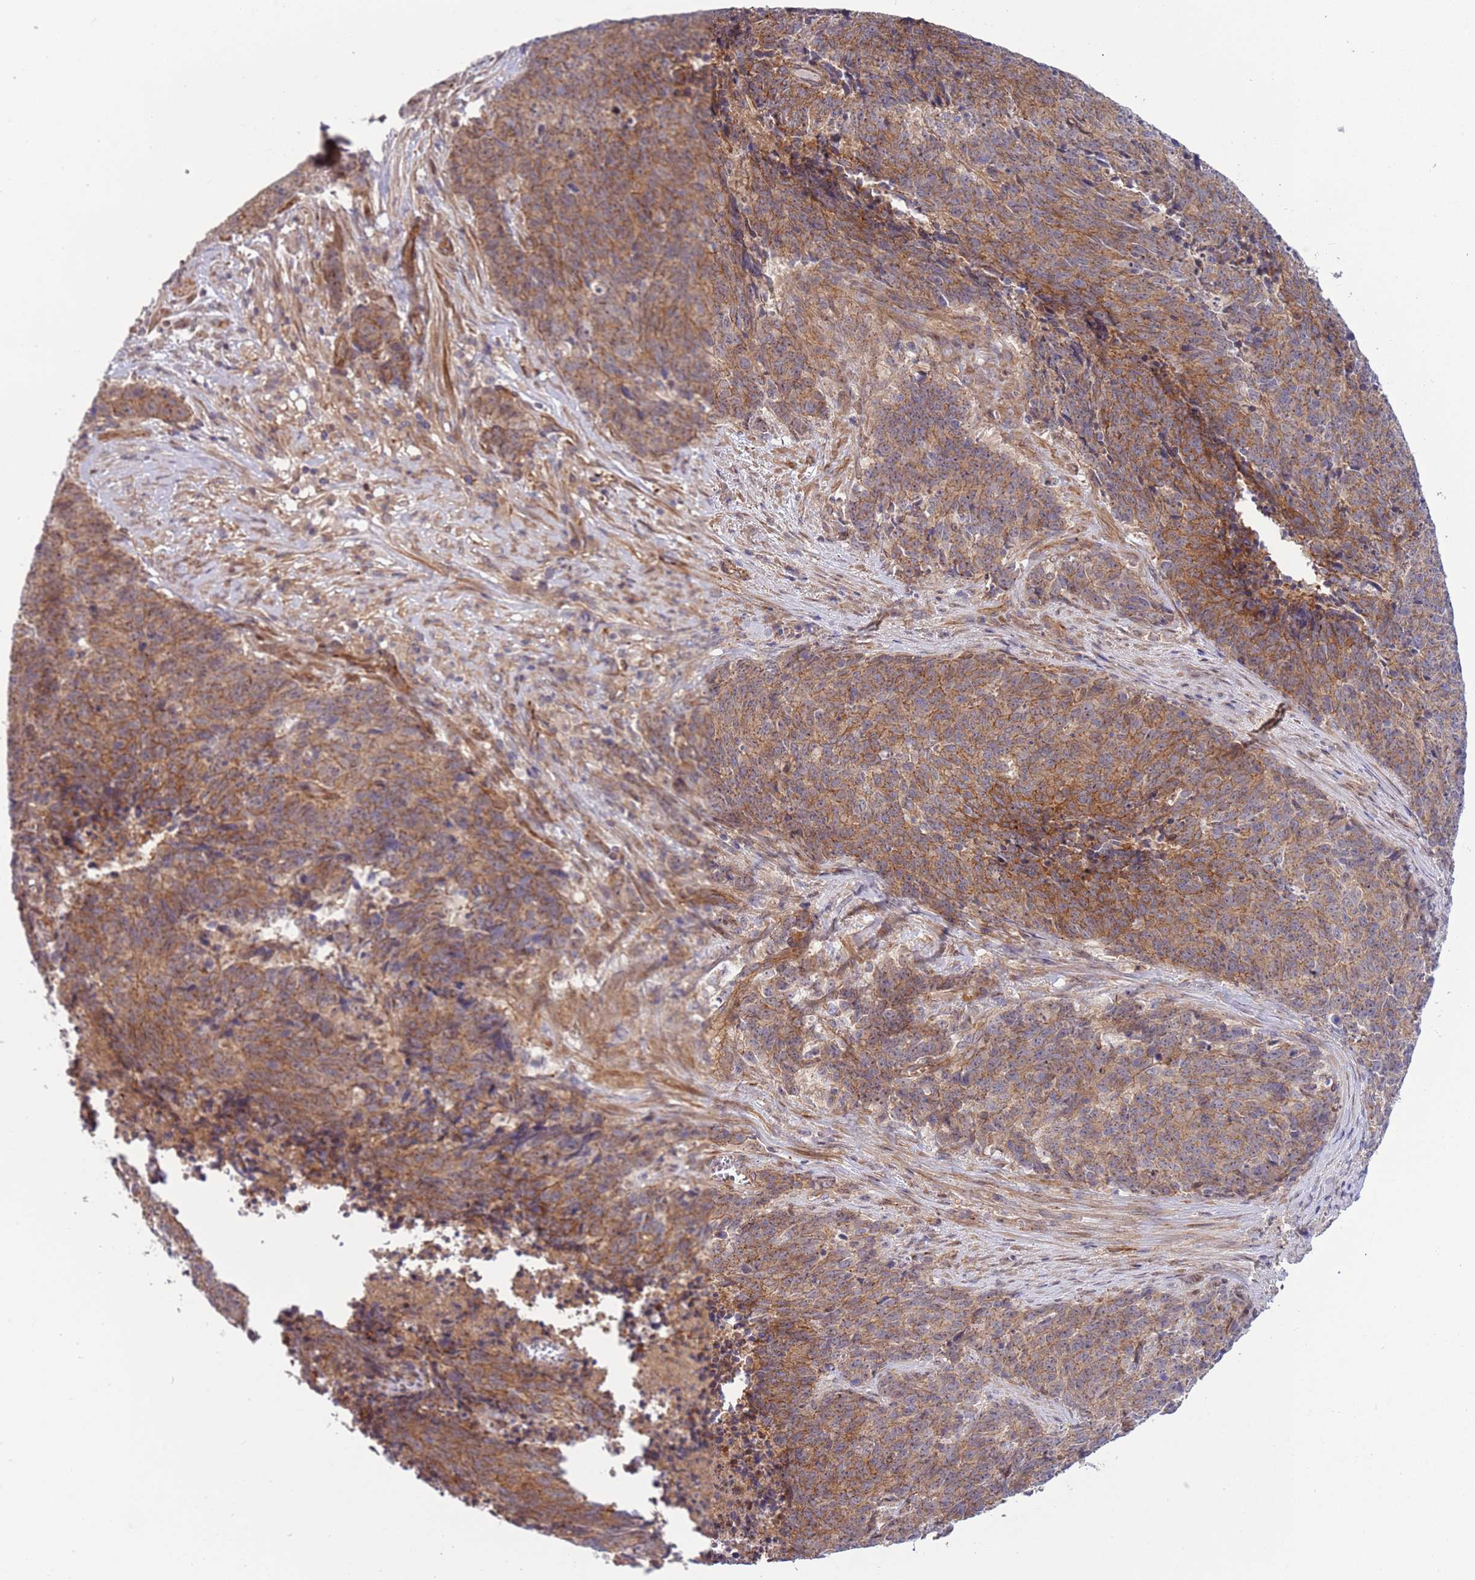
{"staining": {"intensity": "moderate", "quantity": ">75%", "location": "cytoplasmic/membranous"}, "tissue": "cervical cancer", "cell_type": "Tumor cells", "image_type": "cancer", "snomed": [{"axis": "morphology", "description": "Squamous cell carcinoma, NOS"}, {"axis": "topography", "description": "Cervix"}], "caption": "Cervical cancer stained for a protein (brown) demonstrates moderate cytoplasmic/membranous positive expression in about >75% of tumor cells.", "gene": "ITGB6", "patient": {"sex": "female", "age": 29}}